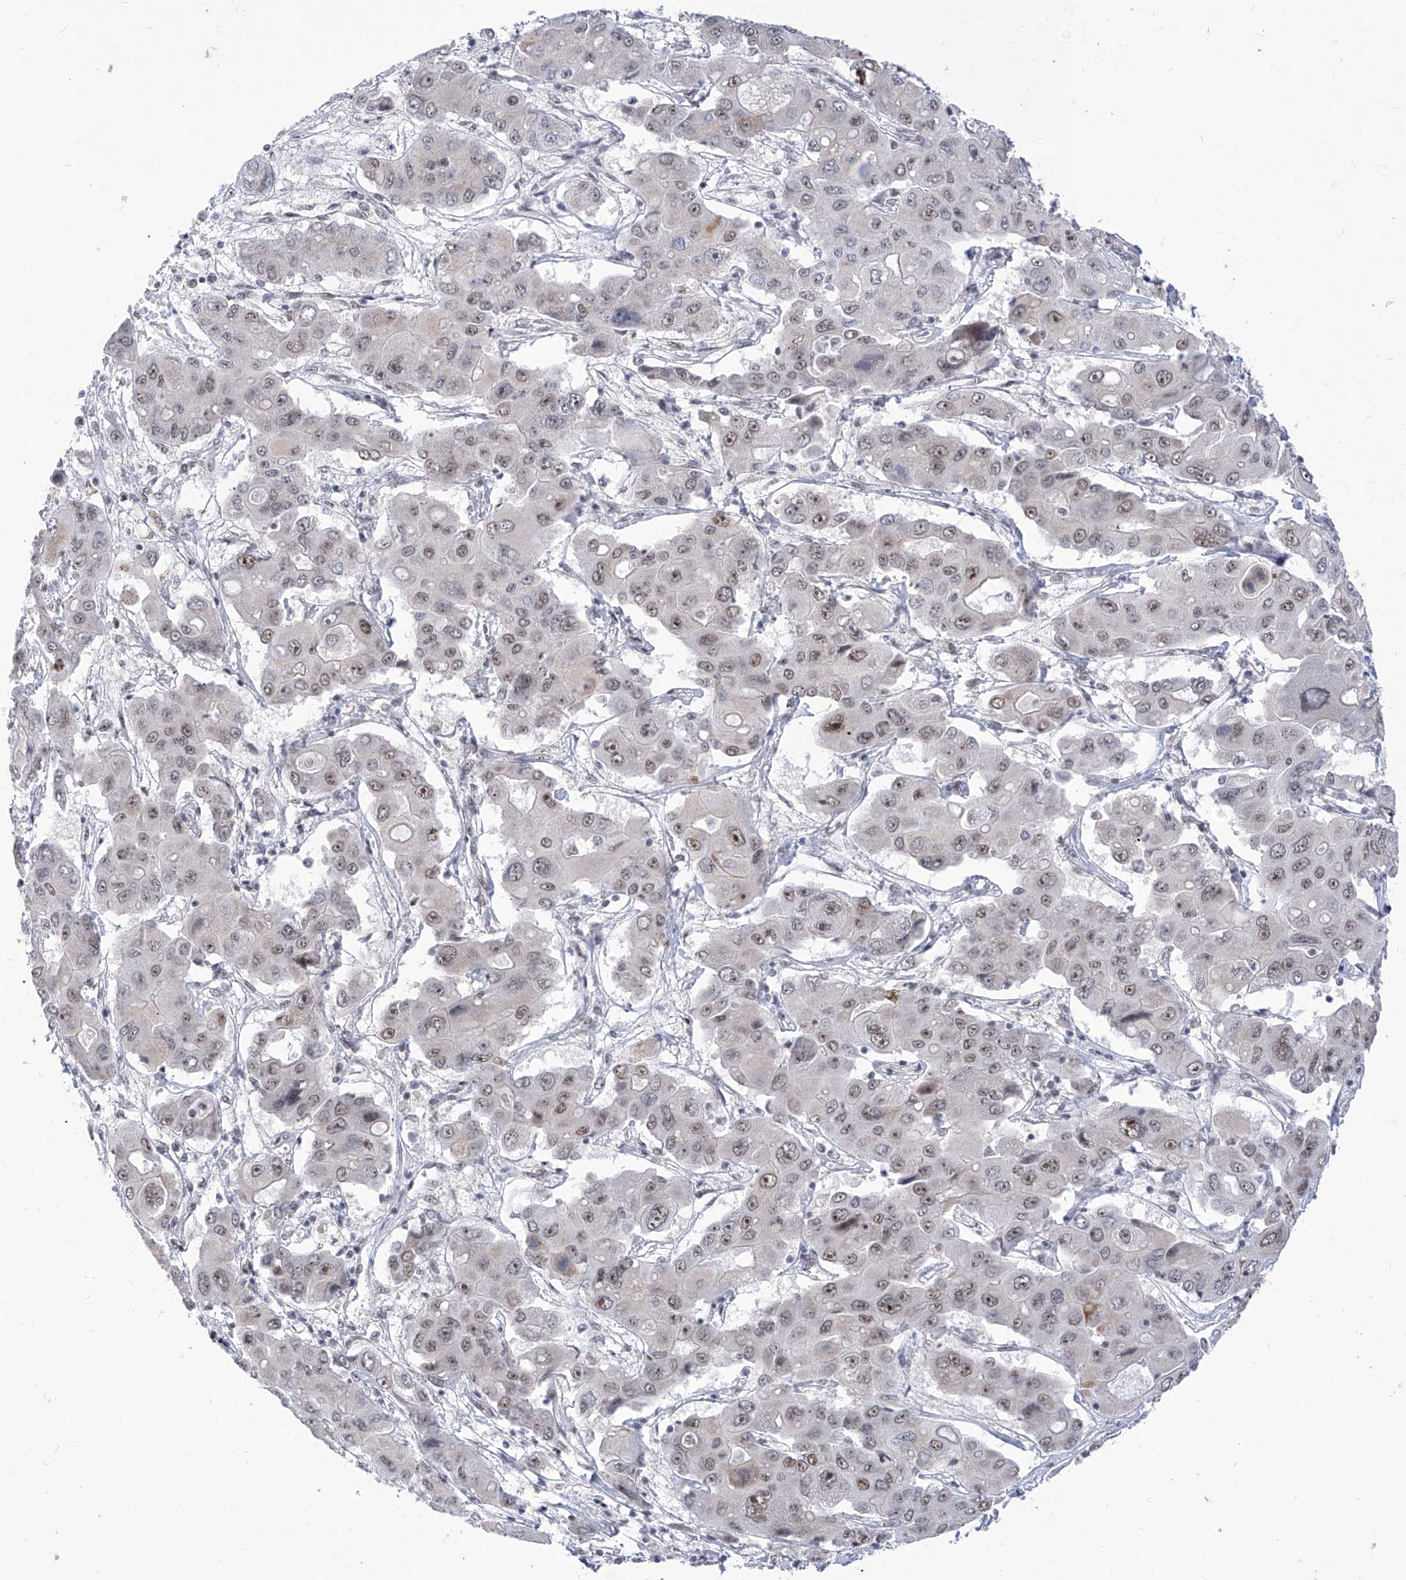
{"staining": {"intensity": "weak", "quantity": ">75%", "location": "nuclear"}, "tissue": "liver cancer", "cell_type": "Tumor cells", "image_type": "cancer", "snomed": [{"axis": "morphology", "description": "Cholangiocarcinoma"}, {"axis": "topography", "description": "Liver"}], "caption": "A high-resolution histopathology image shows immunohistochemistry (IHC) staining of liver cholangiocarcinoma, which exhibits weak nuclear expression in about >75% of tumor cells. The staining was performed using DAB to visualize the protein expression in brown, while the nuclei were stained in blue with hematoxylin (Magnification: 20x).", "gene": "SART1", "patient": {"sex": "male", "age": 67}}